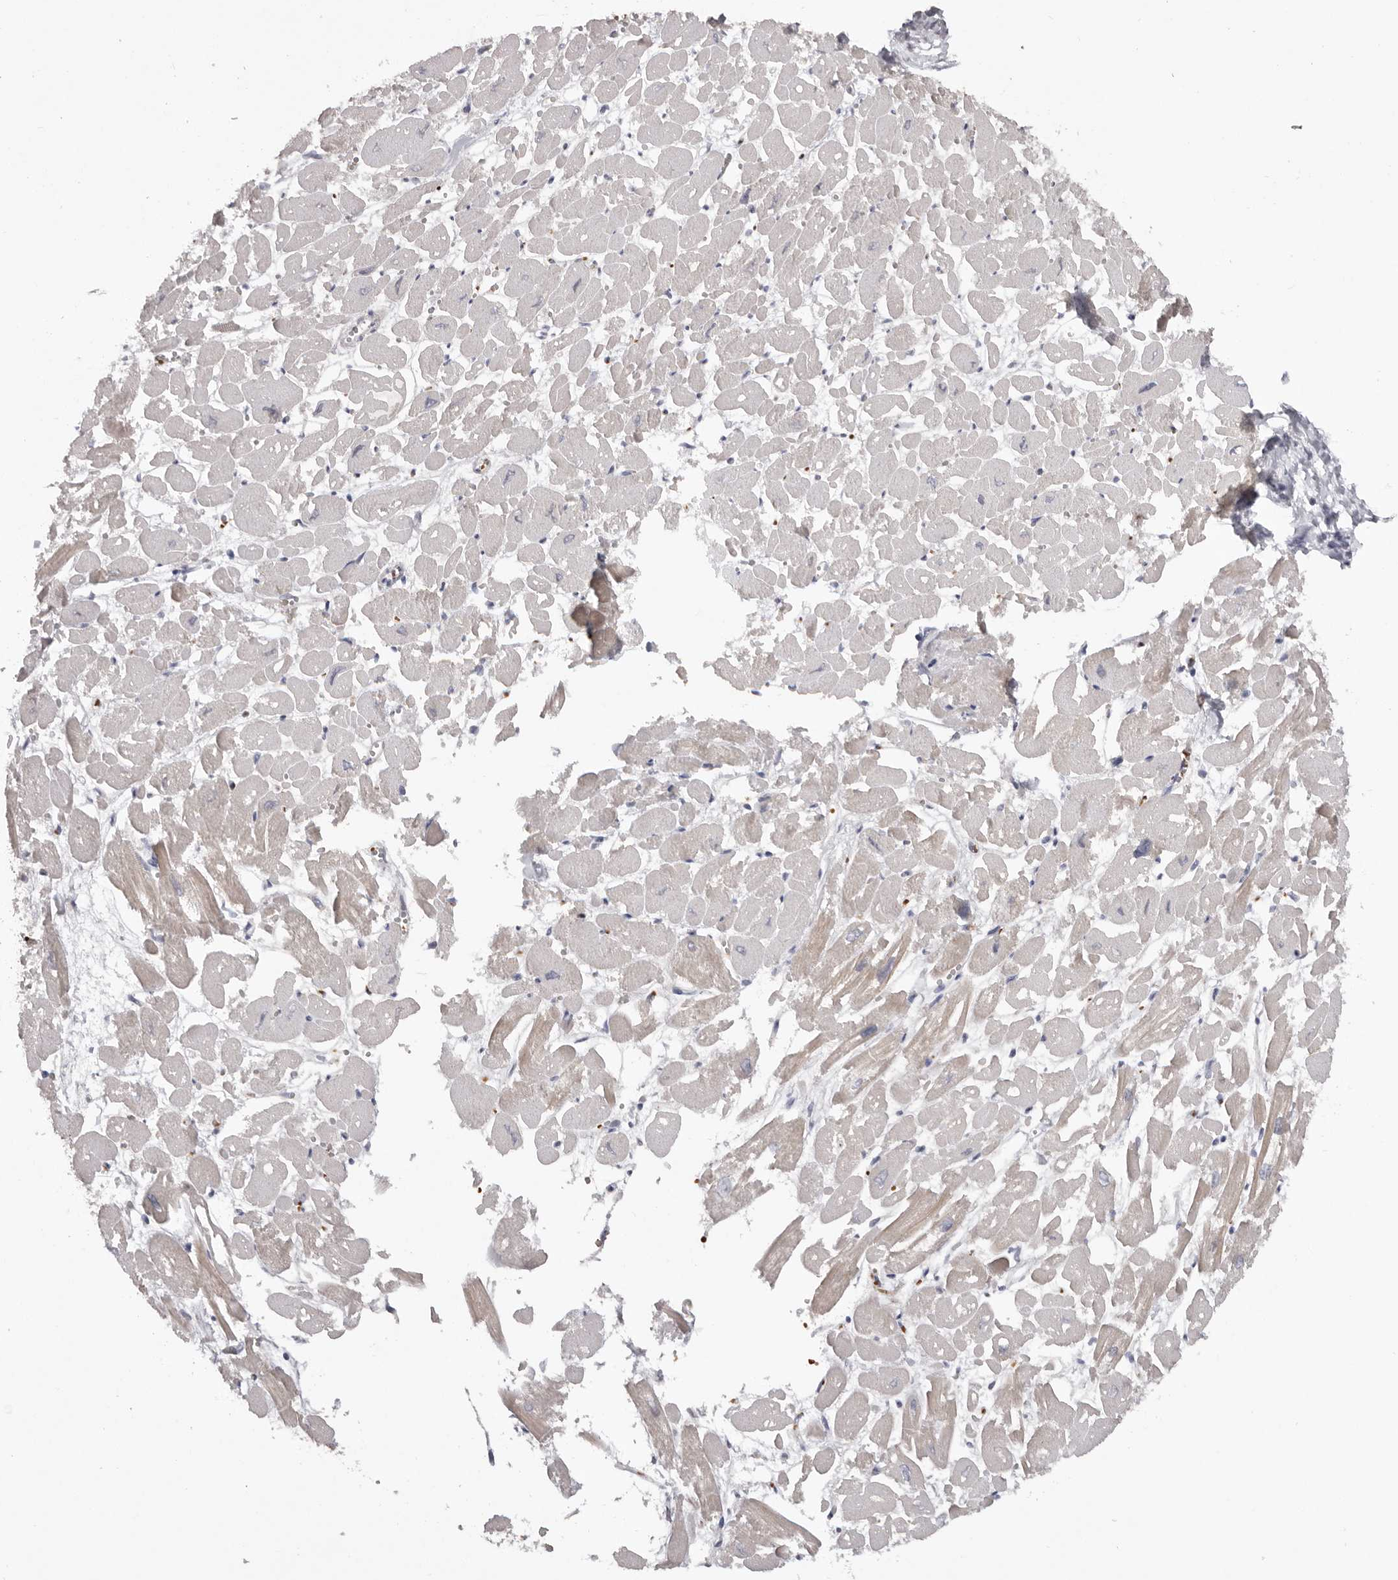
{"staining": {"intensity": "weak", "quantity": "25%-75%", "location": "cytoplasmic/membranous"}, "tissue": "heart muscle", "cell_type": "Cardiomyocytes", "image_type": "normal", "snomed": [{"axis": "morphology", "description": "Normal tissue, NOS"}, {"axis": "topography", "description": "Heart"}], "caption": "Weak cytoplasmic/membranous staining for a protein is identified in about 25%-75% of cardiomyocytes of normal heart muscle using immunohistochemistry (IHC).", "gene": "TNR", "patient": {"sex": "male", "age": 54}}